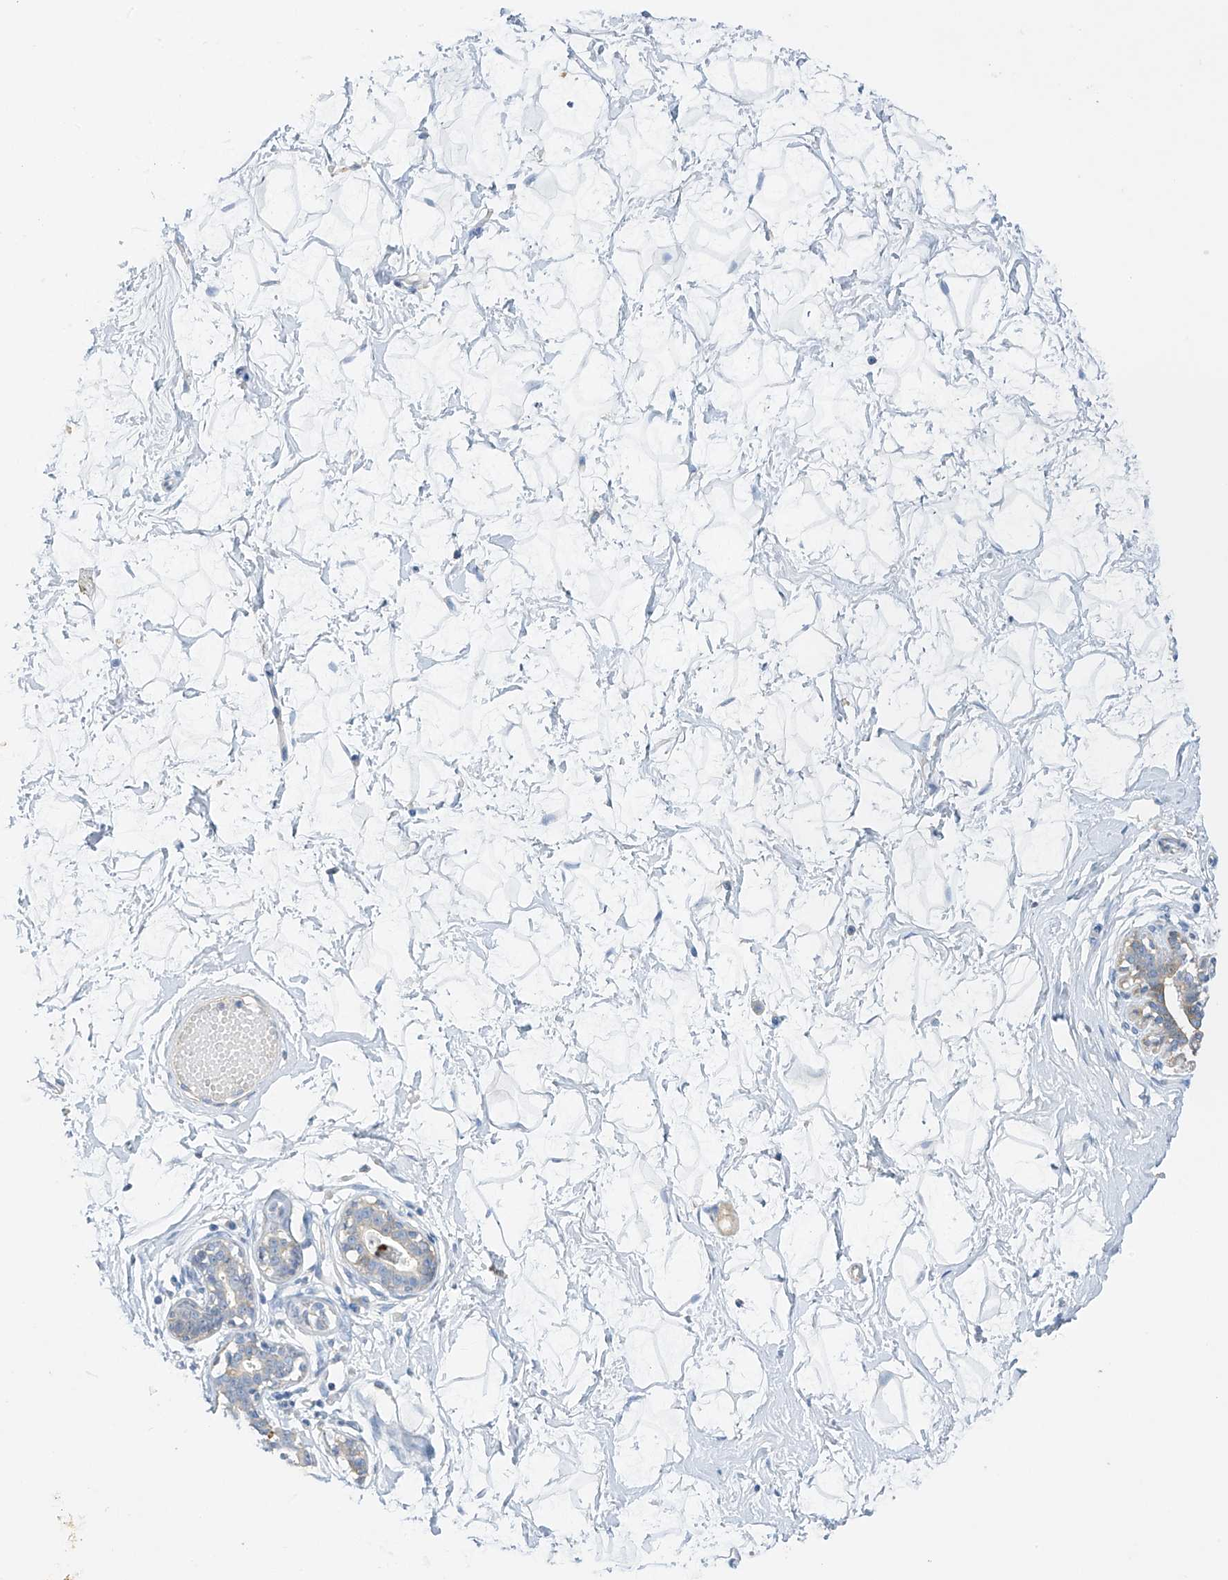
{"staining": {"intensity": "negative", "quantity": "none", "location": "none"}, "tissue": "breast", "cell_type": "Adipocytes", "image_type": "normal", "snomed": [{"axis": "morphology", "description": "Normal tissue, NOS"}, {"axis": "morphology", "description": "Adenoma, NOS"}, {"axis": "topography", "description": "Breast"}], "caption": "Histopathology image shows no significant protein staining in adipocytes of benign breast. Nuclei are stained in blue.", "gene": "PRSS12", "patient": {"sex": "female", "age": 23}}